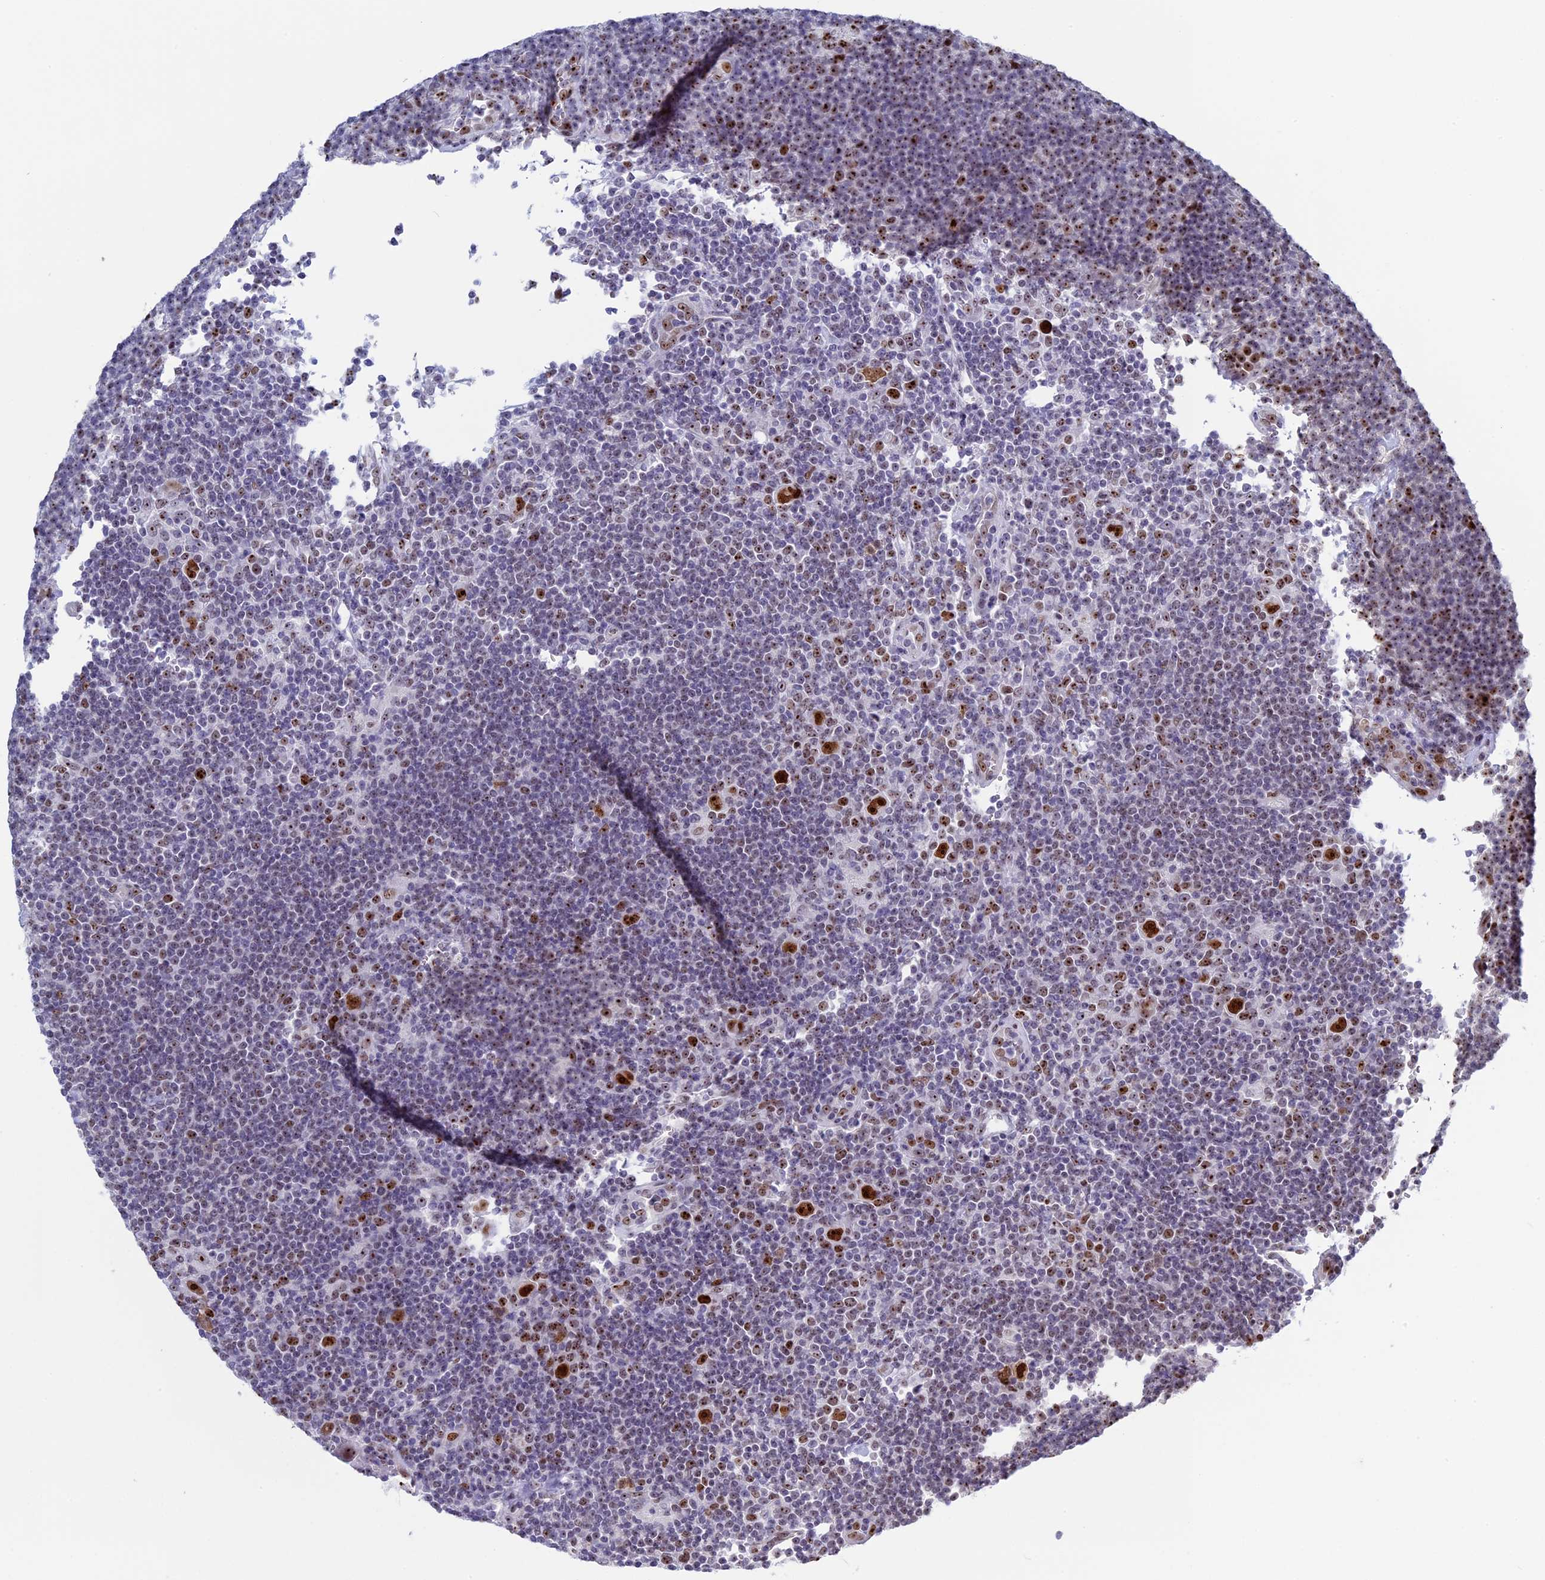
{"staining": {"intensity": "strong", "quantity": ">75%", "location": "nuclear"}, "tissue": "lymphoma", "cell_type": "Tumor cells", "image_type": "cancer", "snomed": [{"axis": "morphology", "description": "Hodgkin's disease, NOS"}, {"axis": "topography", "description": "Lymph node"}], "caption": "Brown immunohistochemical staining in human Hodgkin's disease reveals strong nuclear expression in approximately >75% of tumor cells. (DAB IHC with brightfield microscopy, high magnification).", "gene": "CCDC86", "patient": {"sex": "female", "age": 57}}